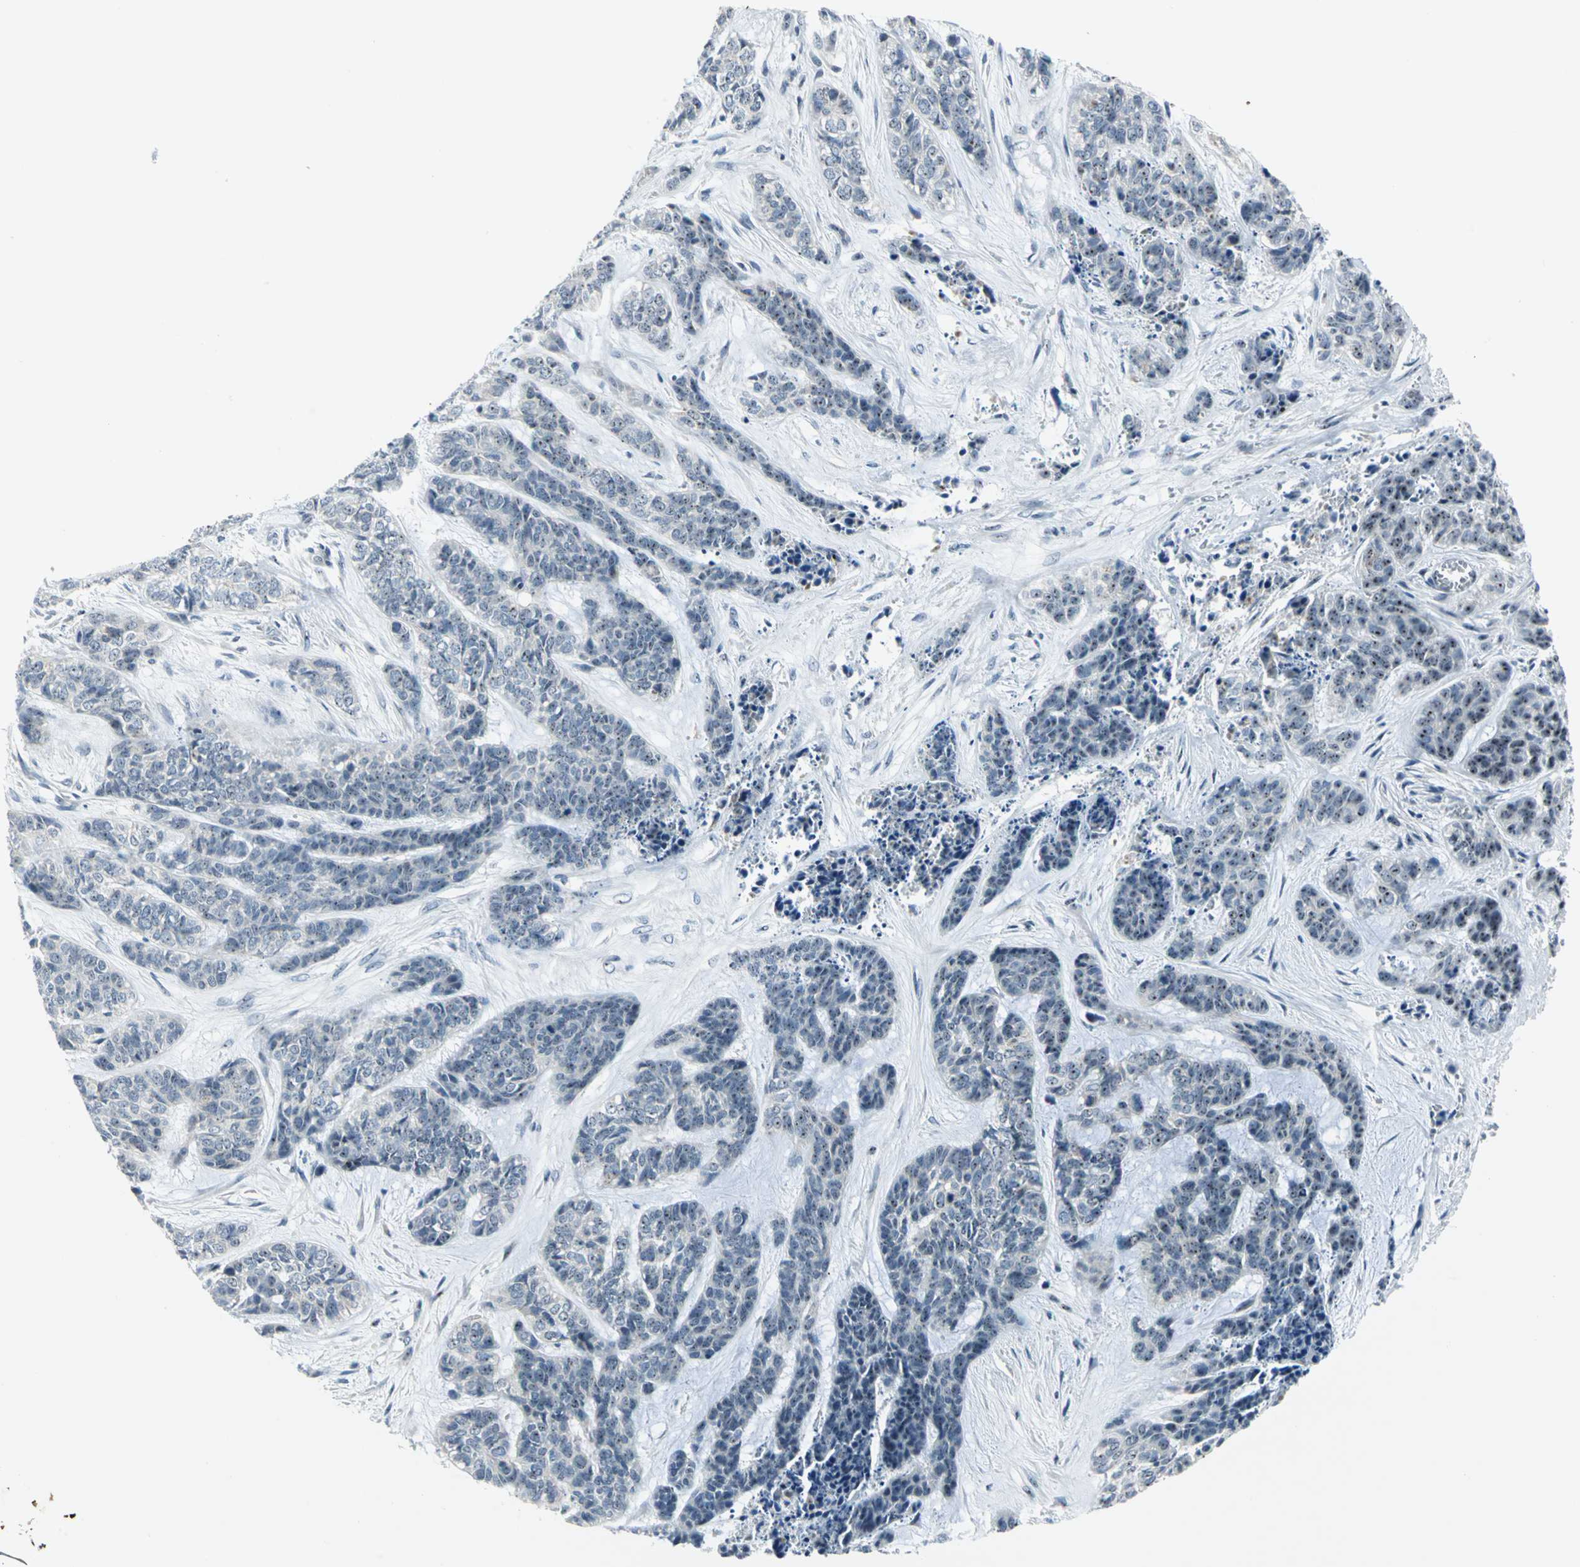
{"staining": {"intensity": "moderate", "quantity": ">75%", "location": "nuclear"}, "tissue": "skin cancer", "cell_type": "Tumor cells", "image_type": "cancer", "snomed": [{"axis": "morphology", "description": "Basal cell carcinoma"}, {"axis": "topography", "description": "Skin"}], "caption": "Immunohistochemical staining of skin basal cell carcinoma reveals moderate nuclear protein staining in about >75% of tumor cells. The staining was performed using DAB (3,3'-diaminobenzidine) to visualize the protein expression in brown, while the nuclei were stained in blue with hematoxylin (Magnification: 20x).", "gene": "MYBBP1A", "patient": {"sex": "female", "age": 64}}